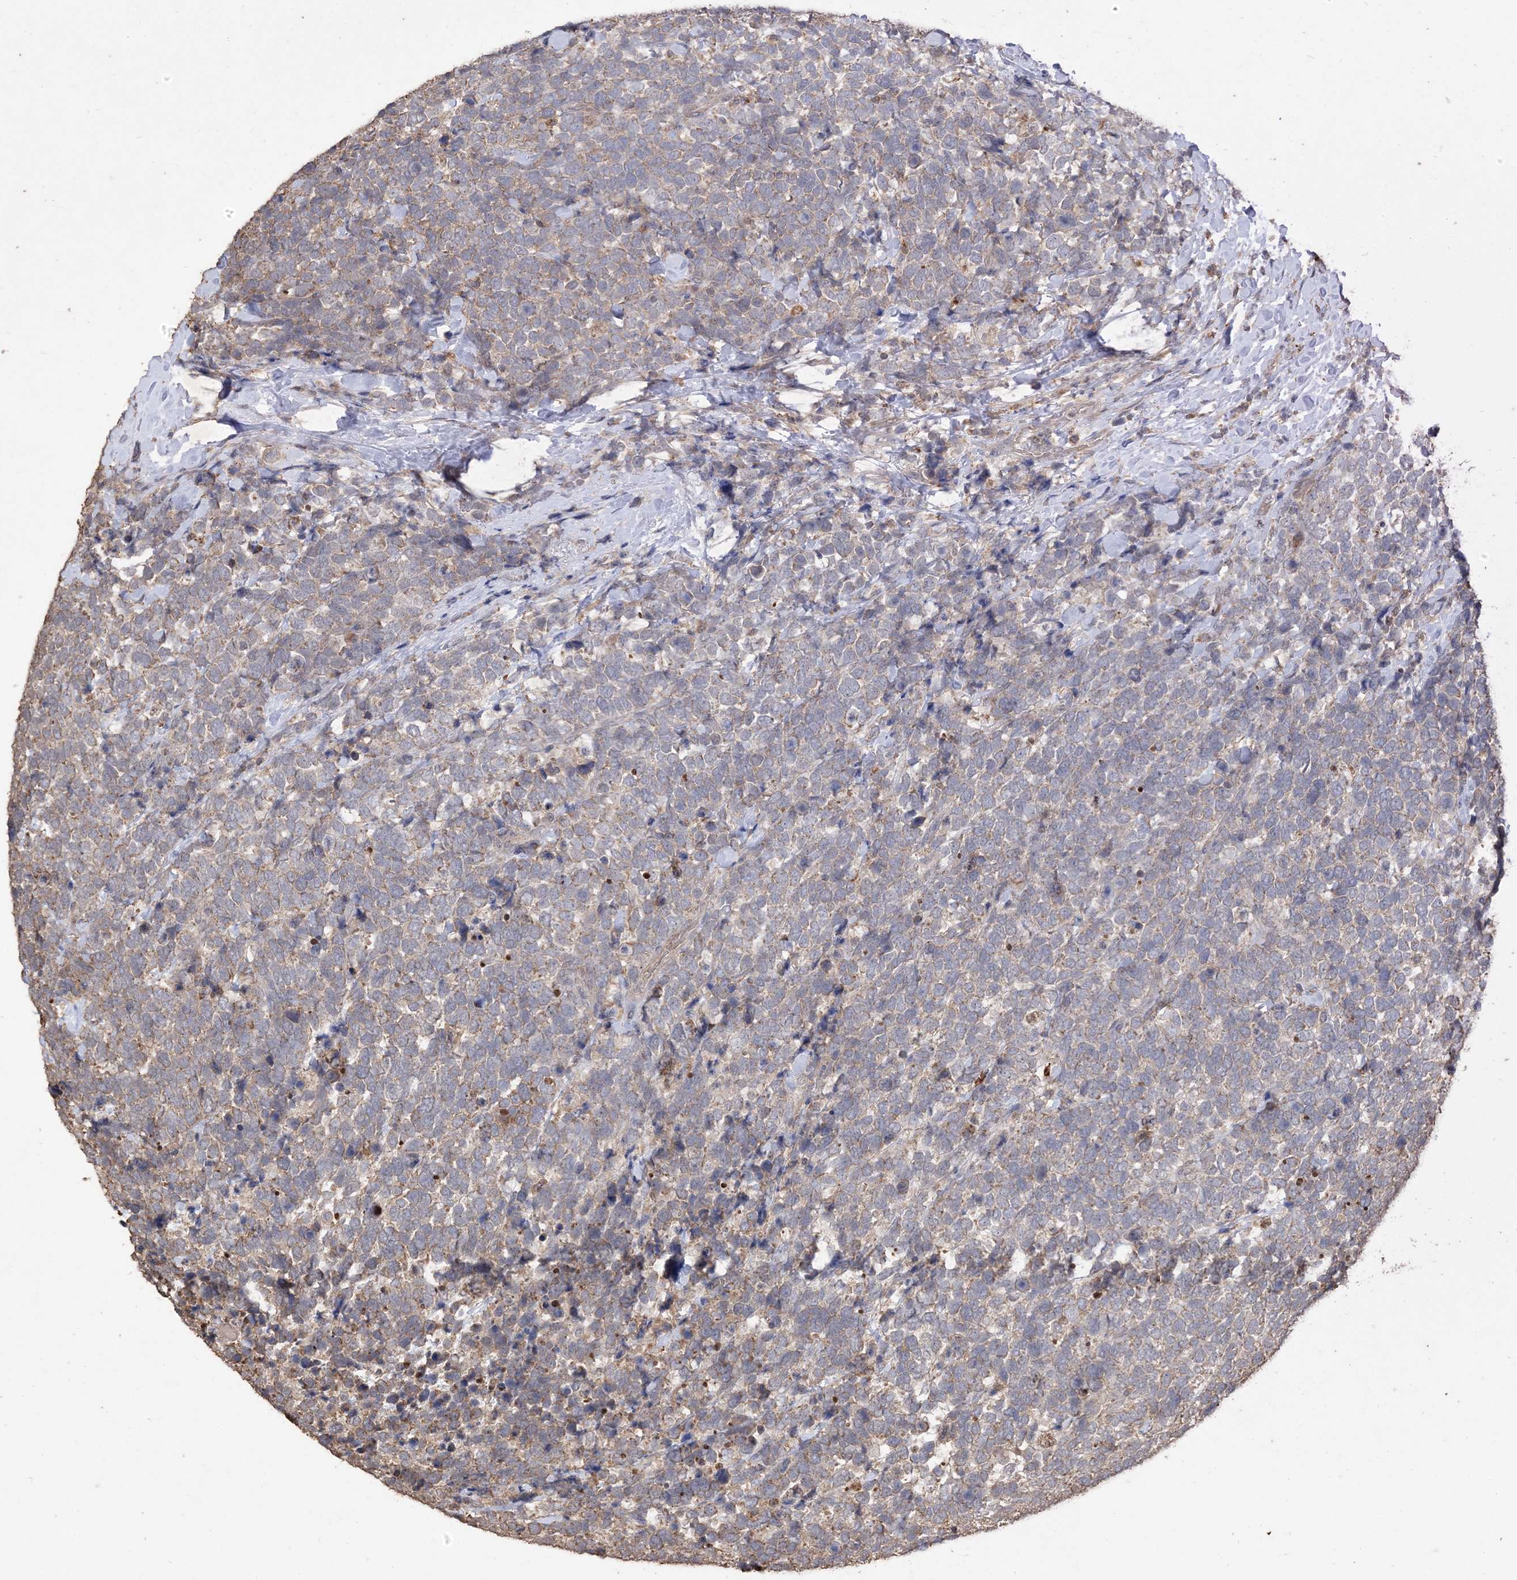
{"staining": {"intensity": "weak", "quantity": "<25%", "location": "cytoplasmic/membranous"}, "tissue": "urothelial cancer", "cell_type": "Tumor cells", "image_type": "cancer", "snomed": [{"axis": "morphology", "description": "Urothelial carcinoma, High grade"}, {"axis": "topography", "description": "Urinary bladder"}], "caption": "Immunohistochemistry of human urothelial cancer displays no positivity in tumor cells.", "gene": "HPS4", "patient": {"sex": "female", "age": 82}}